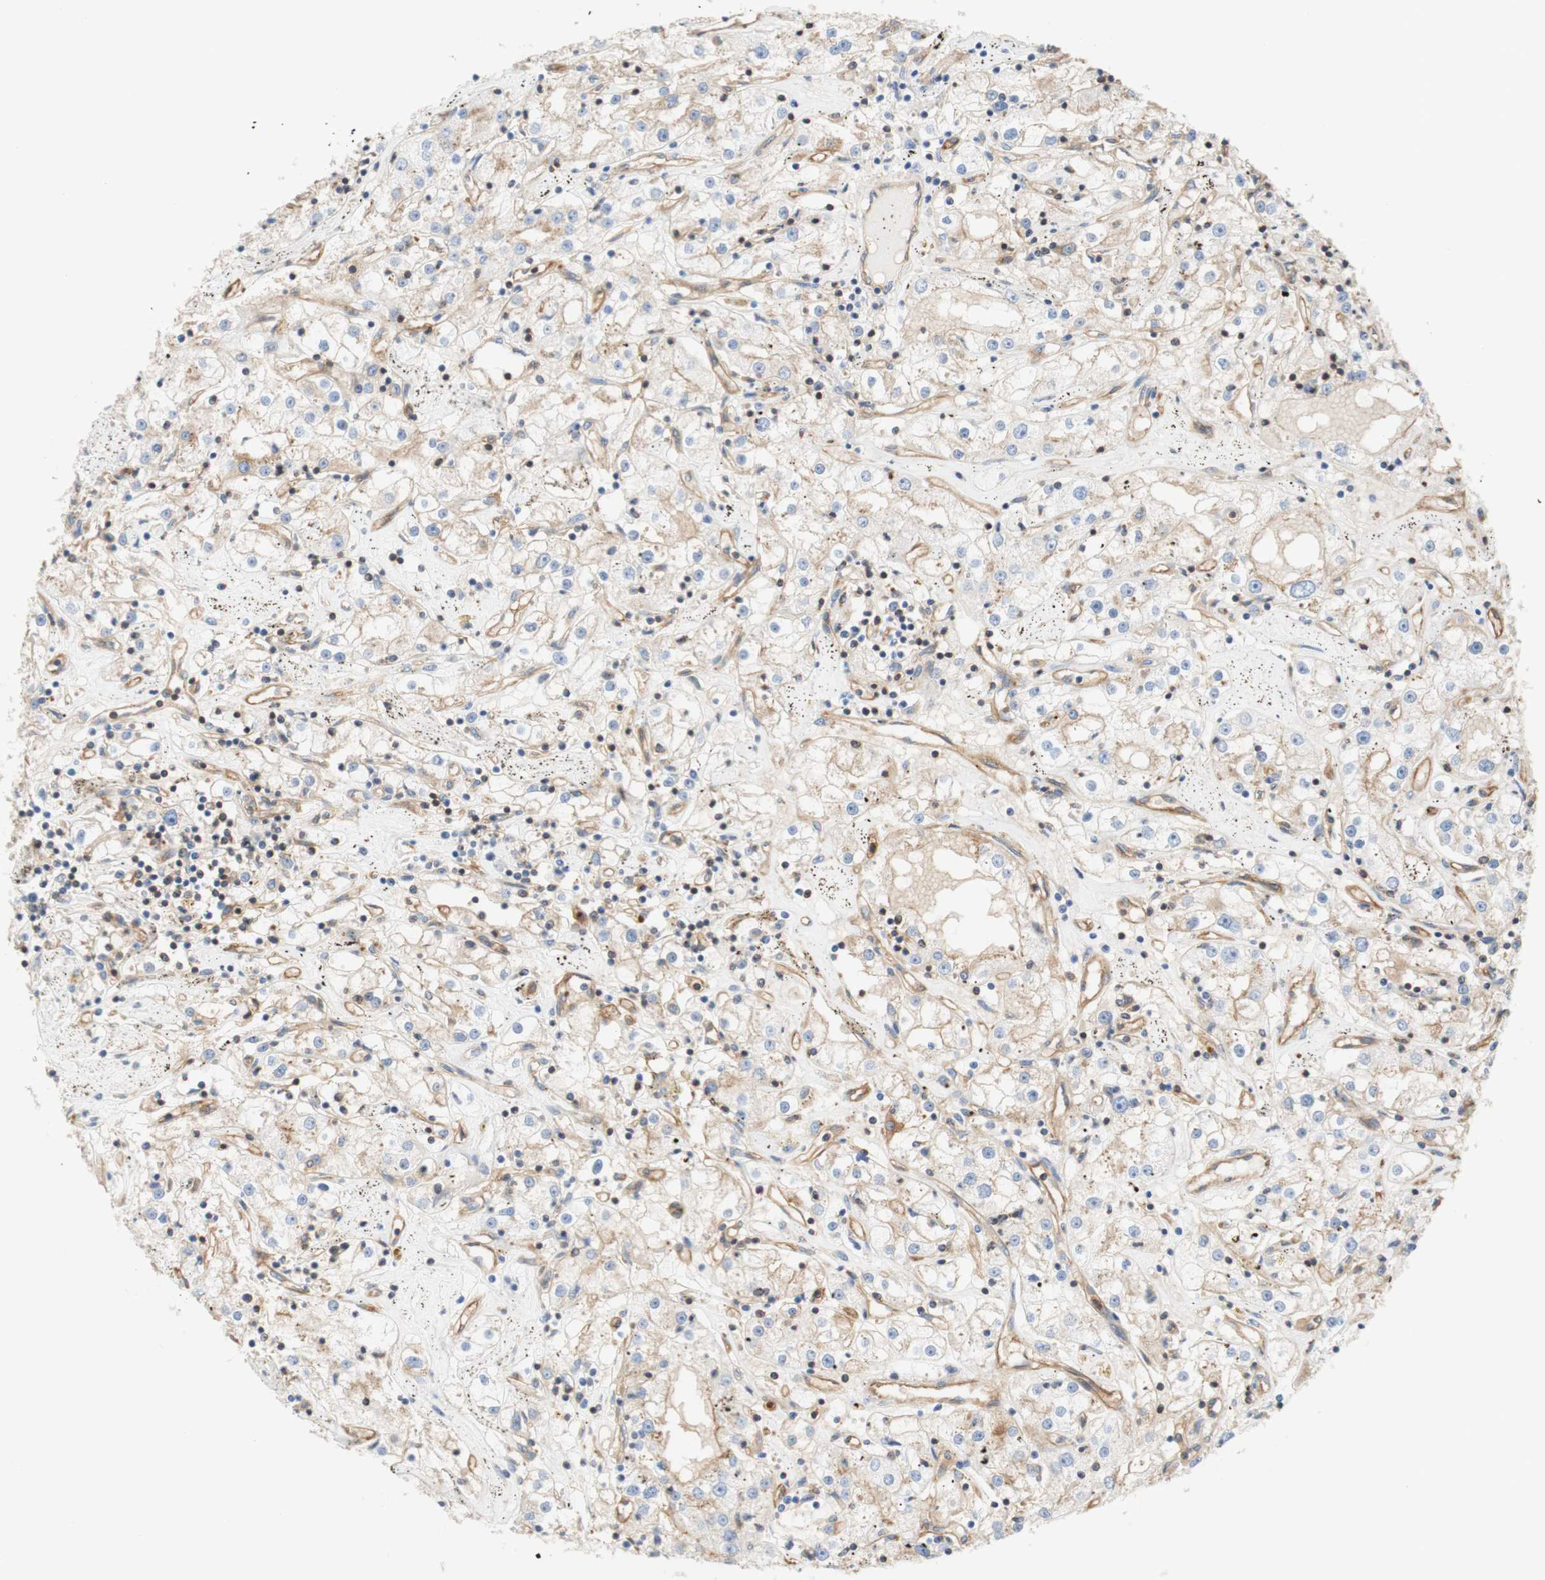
{"staining": {"intensity": "weak", "quantity": "<25%", "location": "cytoplasmic/membranous"}, "tissue": "renal cancer", "cell_type": "Tumor cells", "image_type": "cancer", "snomed": [{"axis": "morphology", "description": "Adenocarcinoma, NOS"}, {"axis": "topography", "description": "Kidney"}], "caption": "An immunohistochemistry (IHC) photomicrograph of renal adenocarcinoma is shown. There is no staining in tumor cells of renal adenocarcinoma.", "gene": "STOM", "patient": {"sex": "male", "age": 56}}